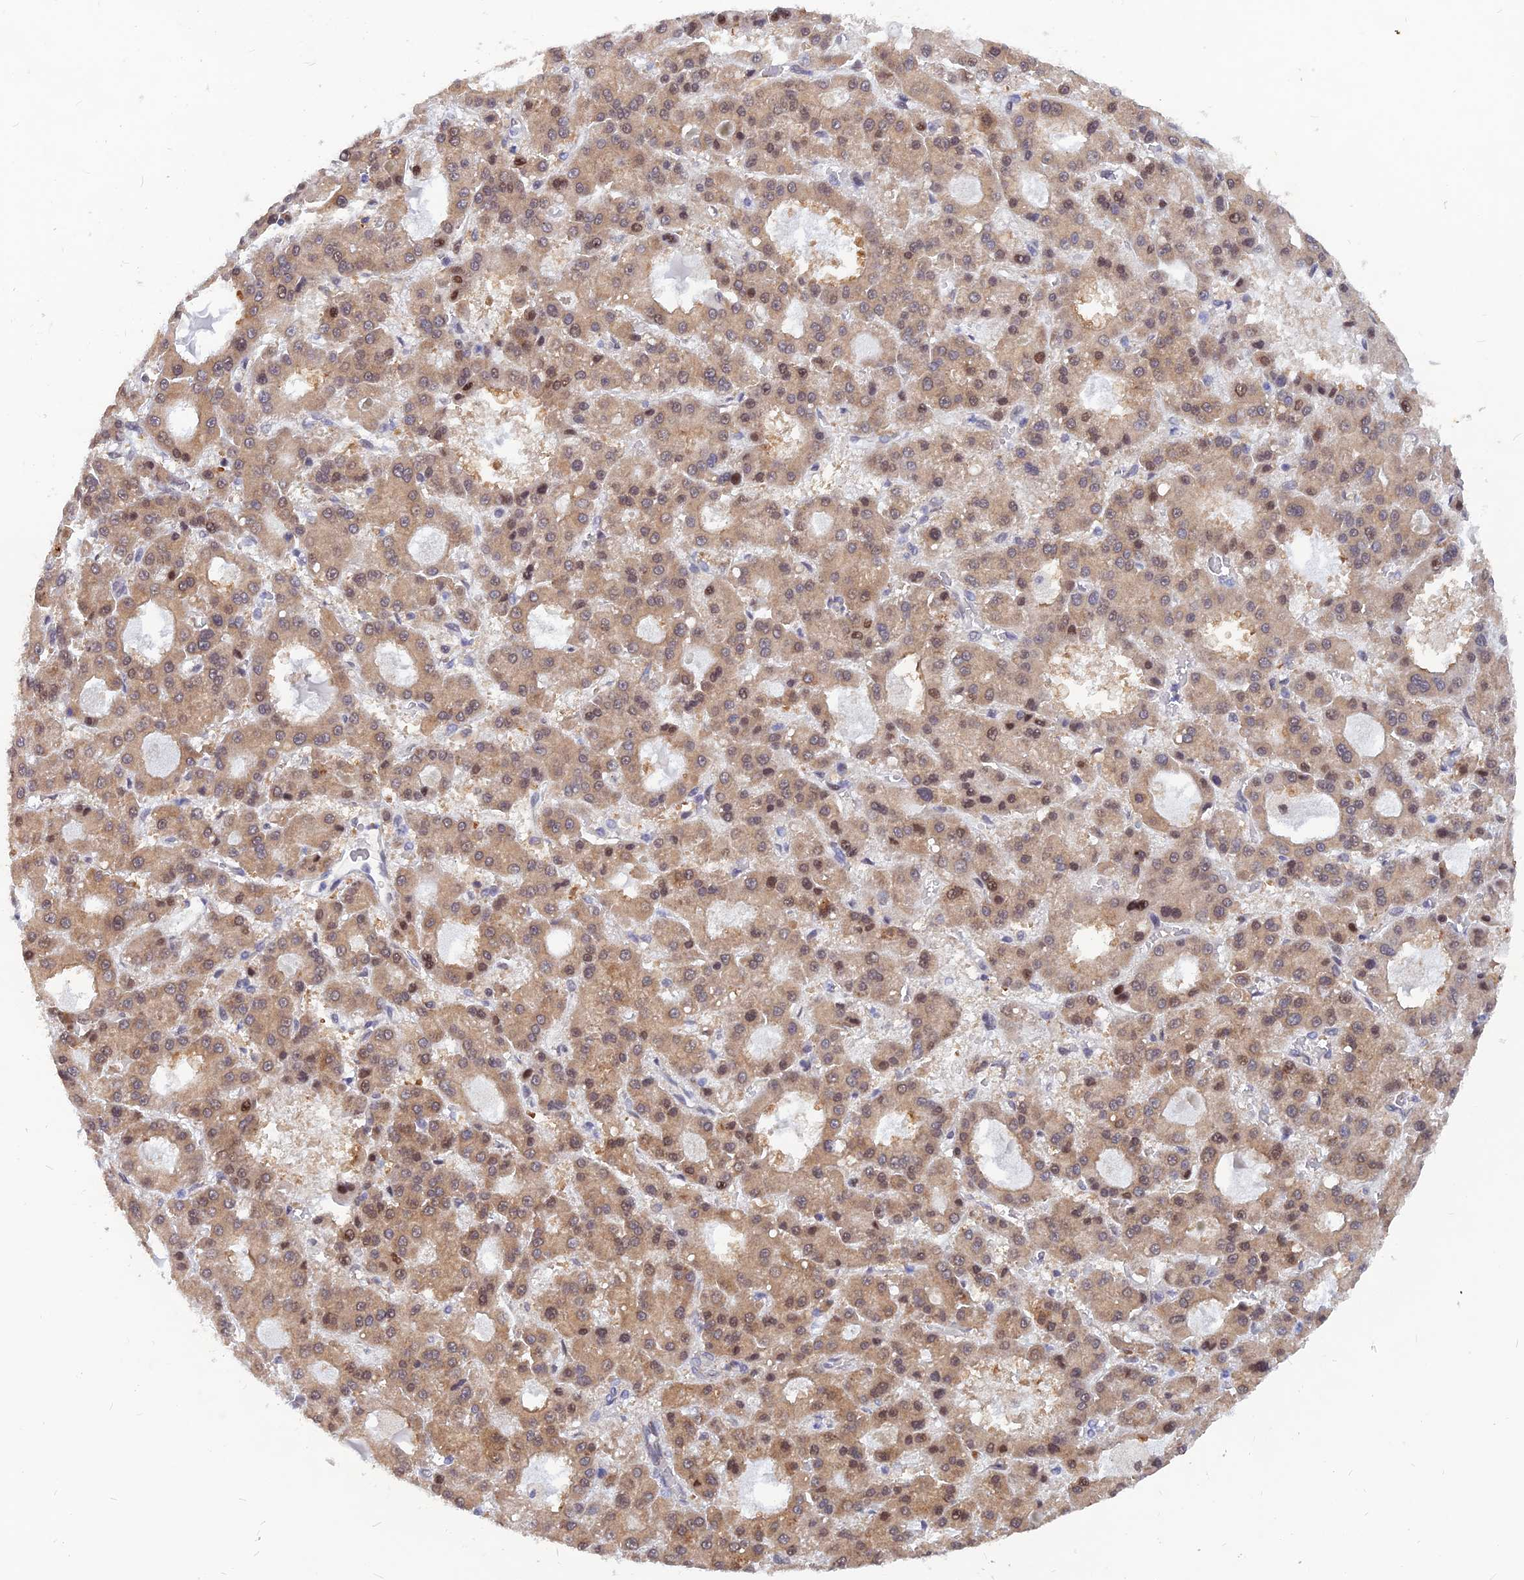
{"staining": {"intensity": "moderate", "quantity": ">75%", "location": "cytoplasmic/membranous,nuclear"}, "tissue": "liver cancer", "cell_type": "Tumor cells", "image_type": "cancer", "snomed": [{"axis": "morphology", "description": "Carcinoma, Hepatocellular, NOS"}, {"axis": "topography", "description": "Liver"}], "caption": "Hepatocellular carcinoma (liver) stained with DAB (3,3'-diaminobenzidine) immunohistochemistry (IHC) reveals medium levels of moderate cytoplasmic/membranous and nuclear positivity in approximately >75% of tumor cells.", "gene": "DNAJC16", "patient": {"sex": "male", "age": 70}}